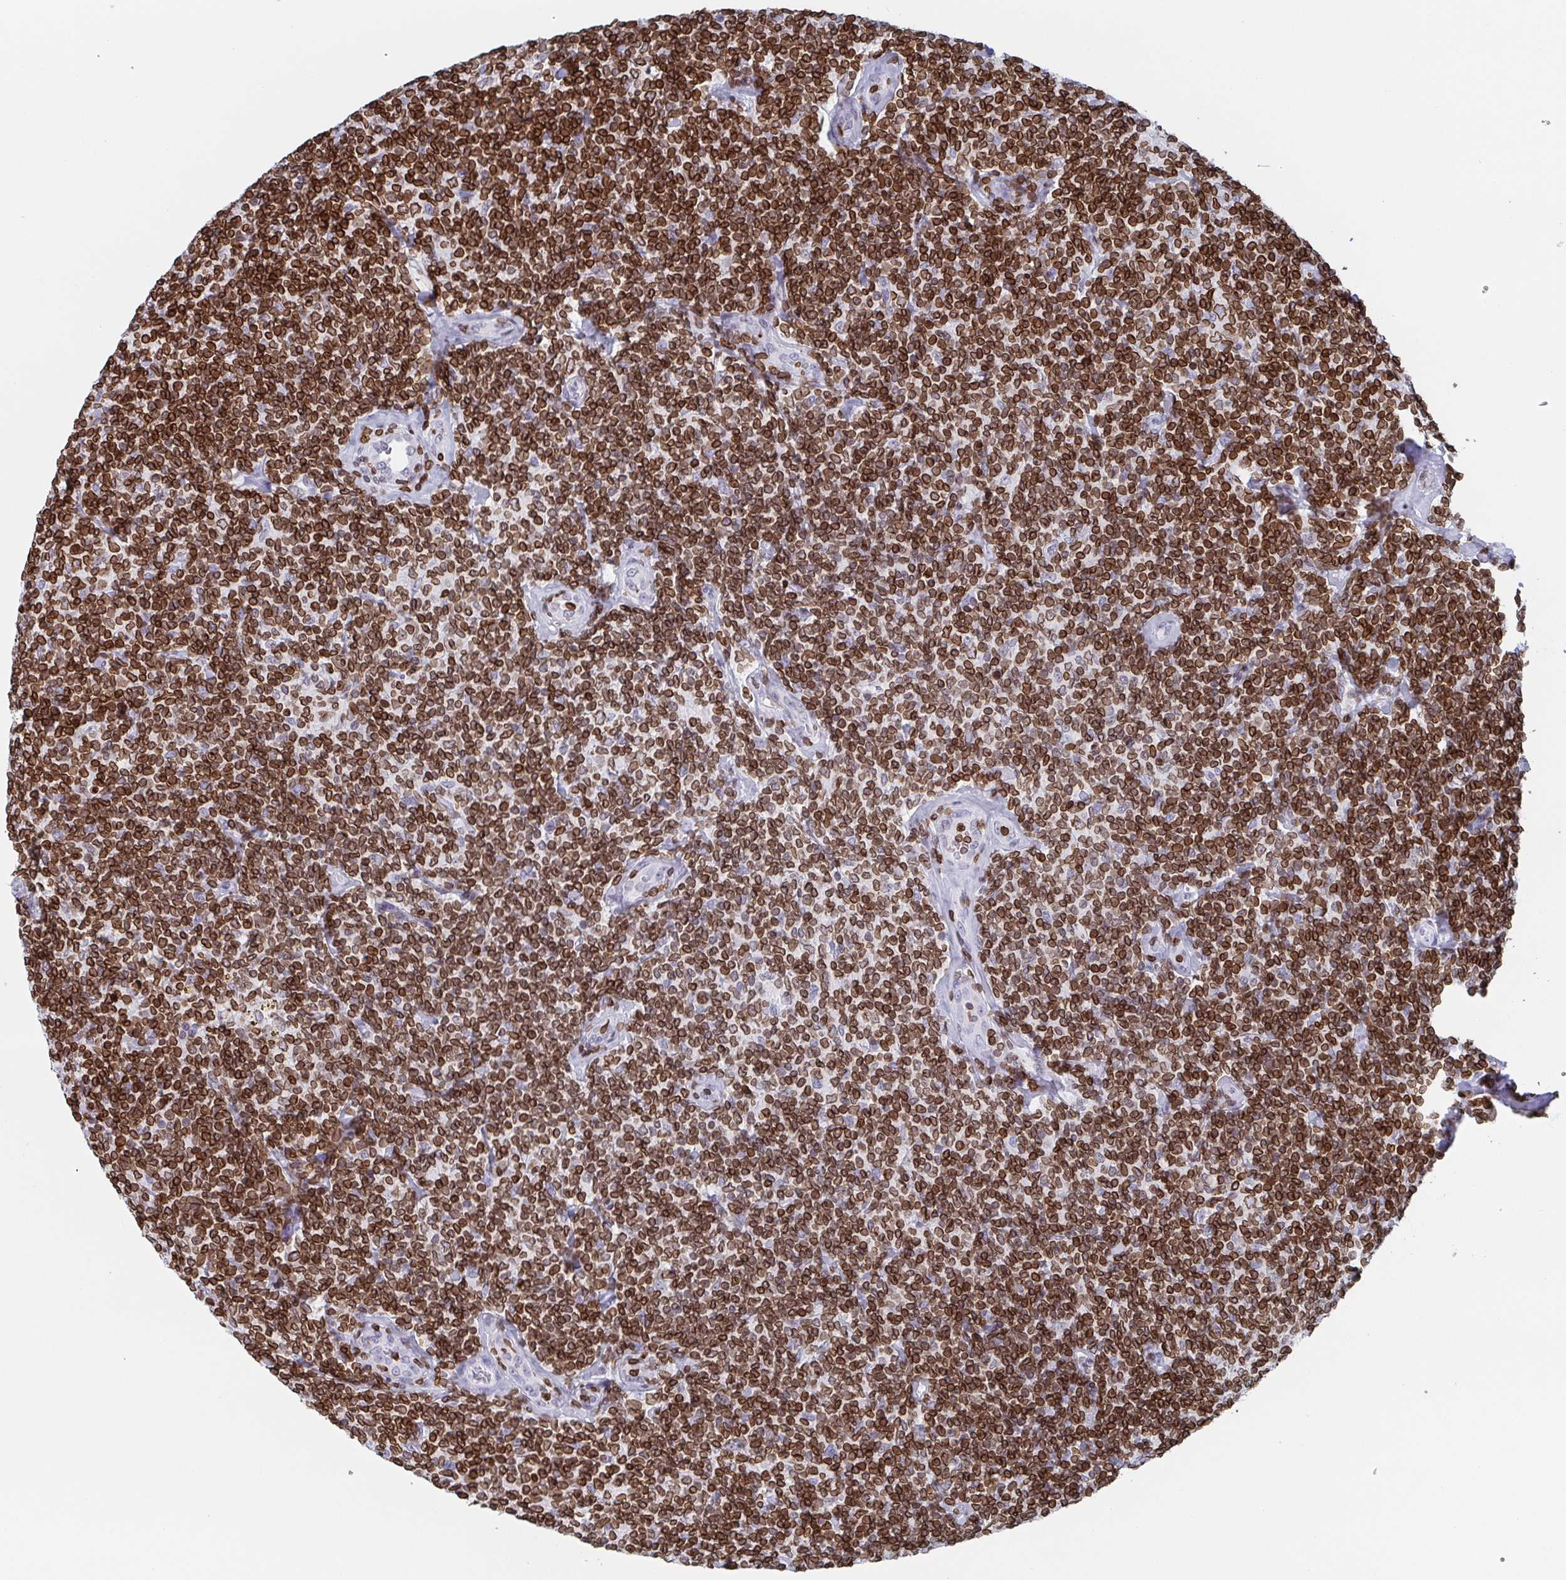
{"staining": {"intensity": "strong", "quantity": ">75%", "location": "cytoplasmic/membranous,nuclear"}, "tissue": "lymphoma", "cell_type": "Tumor cells", "image_type": "cancer", "snomed": [{"axis": "morphology", "description": "Malignant lymphoma, non-Hodgkin's type, Low grade"}, {"axis": "topography", "description": "Lymph node"}], "caption": "Low-grade malignant lymphoma, non-Hodgkin's type stained with IHC demonstrates strong cytoplasmic/membranous and nuclear expression in approximately >75% of tumor cells.", "gene": "BTBD7", "patient": {"sex": "female", "age": 56}}